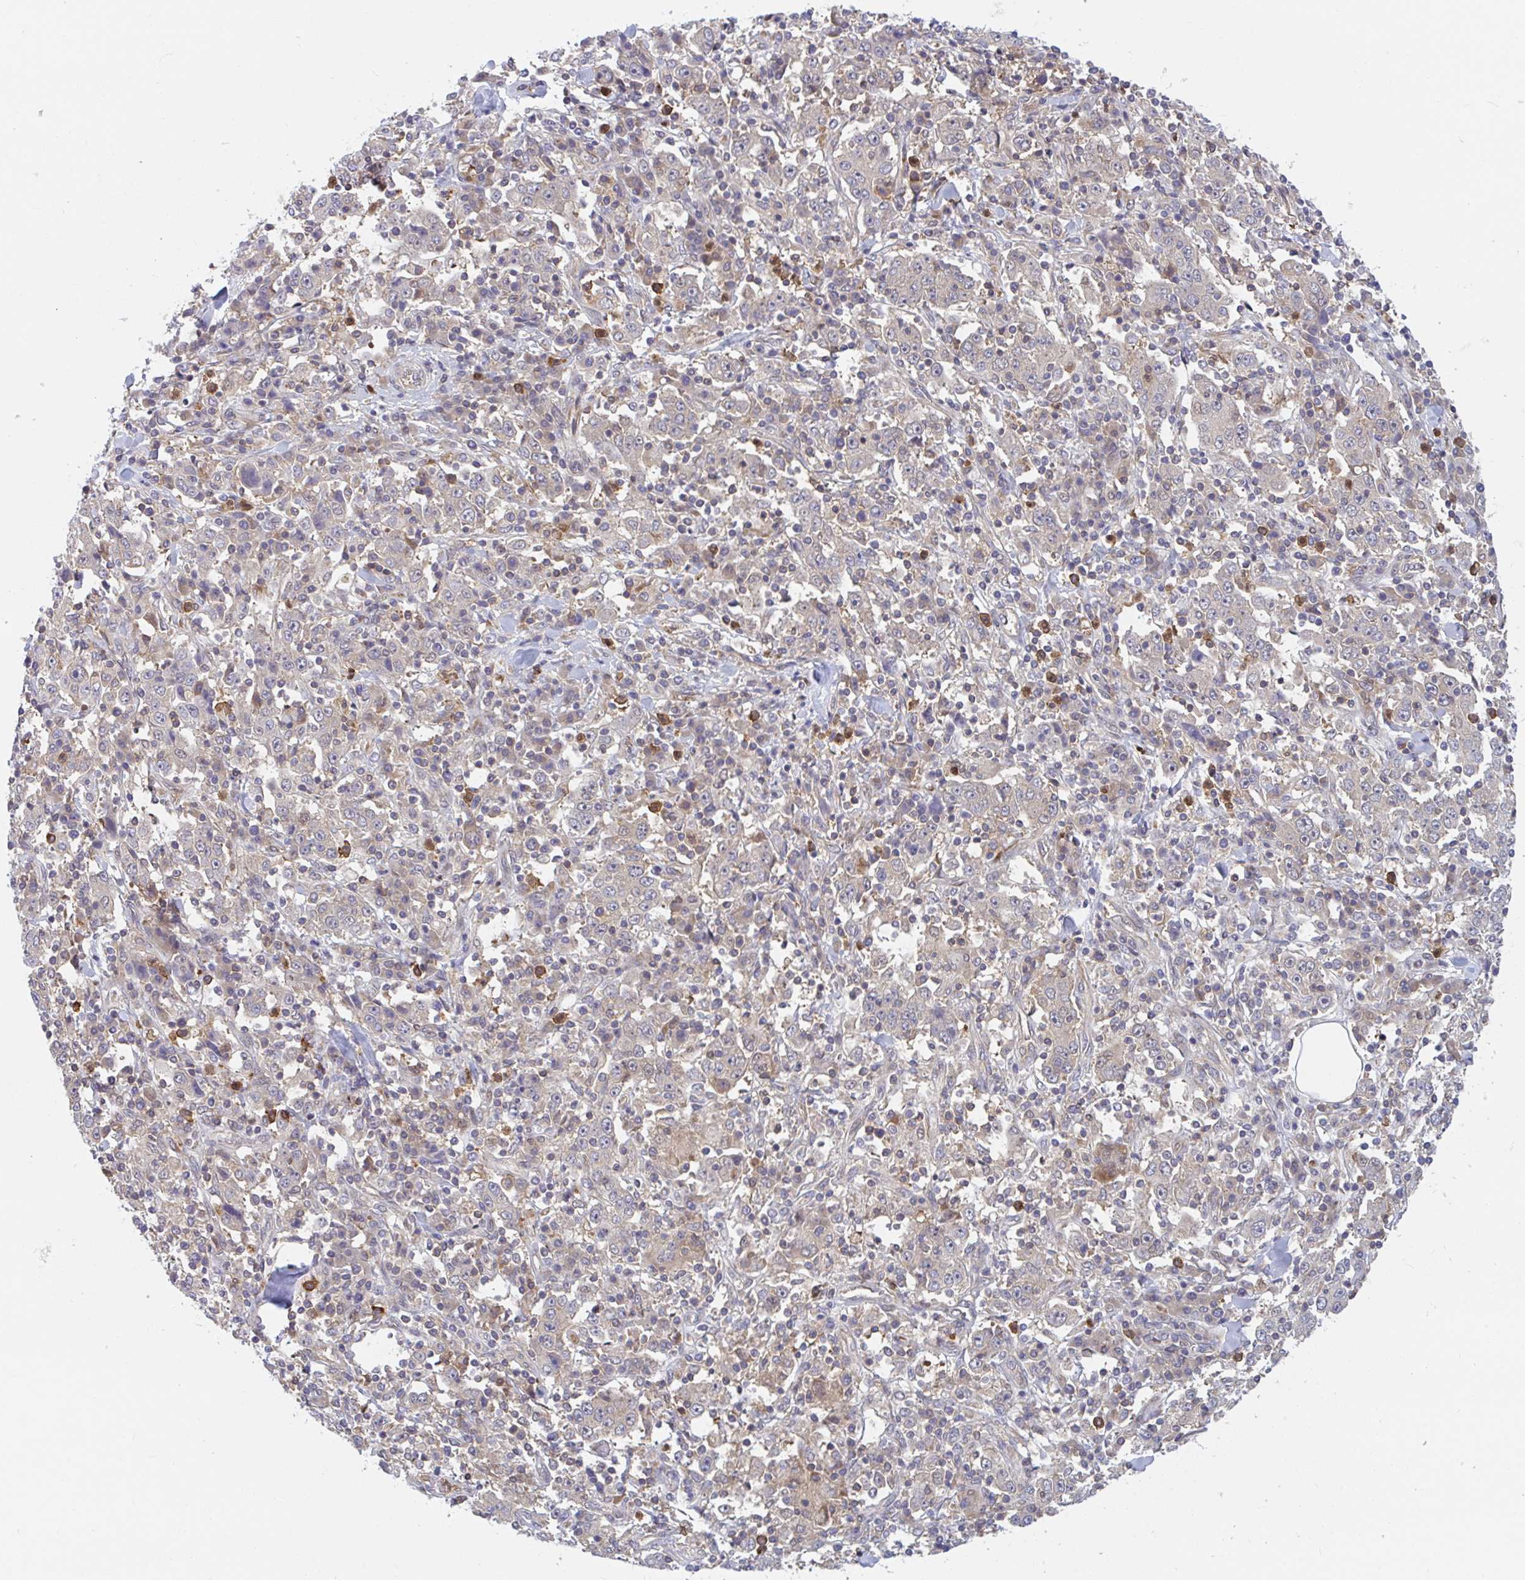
{"staining": {"intensity": "weak", "quantity": "25%-75%", "location": "cytoplasmic/membranous"}, "tissue": "stomach cancer", "cell_type": "Tumor cells", "image_type": "cancer", "snomed": [{"axis": "morphology", "description": "Normal tissue, NOS"}, {"axis": "morphology", "description": "Adenocarcinoma, NOS"}, {"axis": "topography", "description": "Stomach, upper"}, {"axis": "topography", "description": "Stomach"}], "caption": "High-magnification brightfield microscopy of stomach cancer stained with DAB (brown) and counterstained with hematoxylin (blue). tumor cells exhibit weak cytoplasmic/membranous expression is identified in about25%-75% of cells.", "gene": "LMNTD2", "patient": {"sex": "male", "age": 59}}